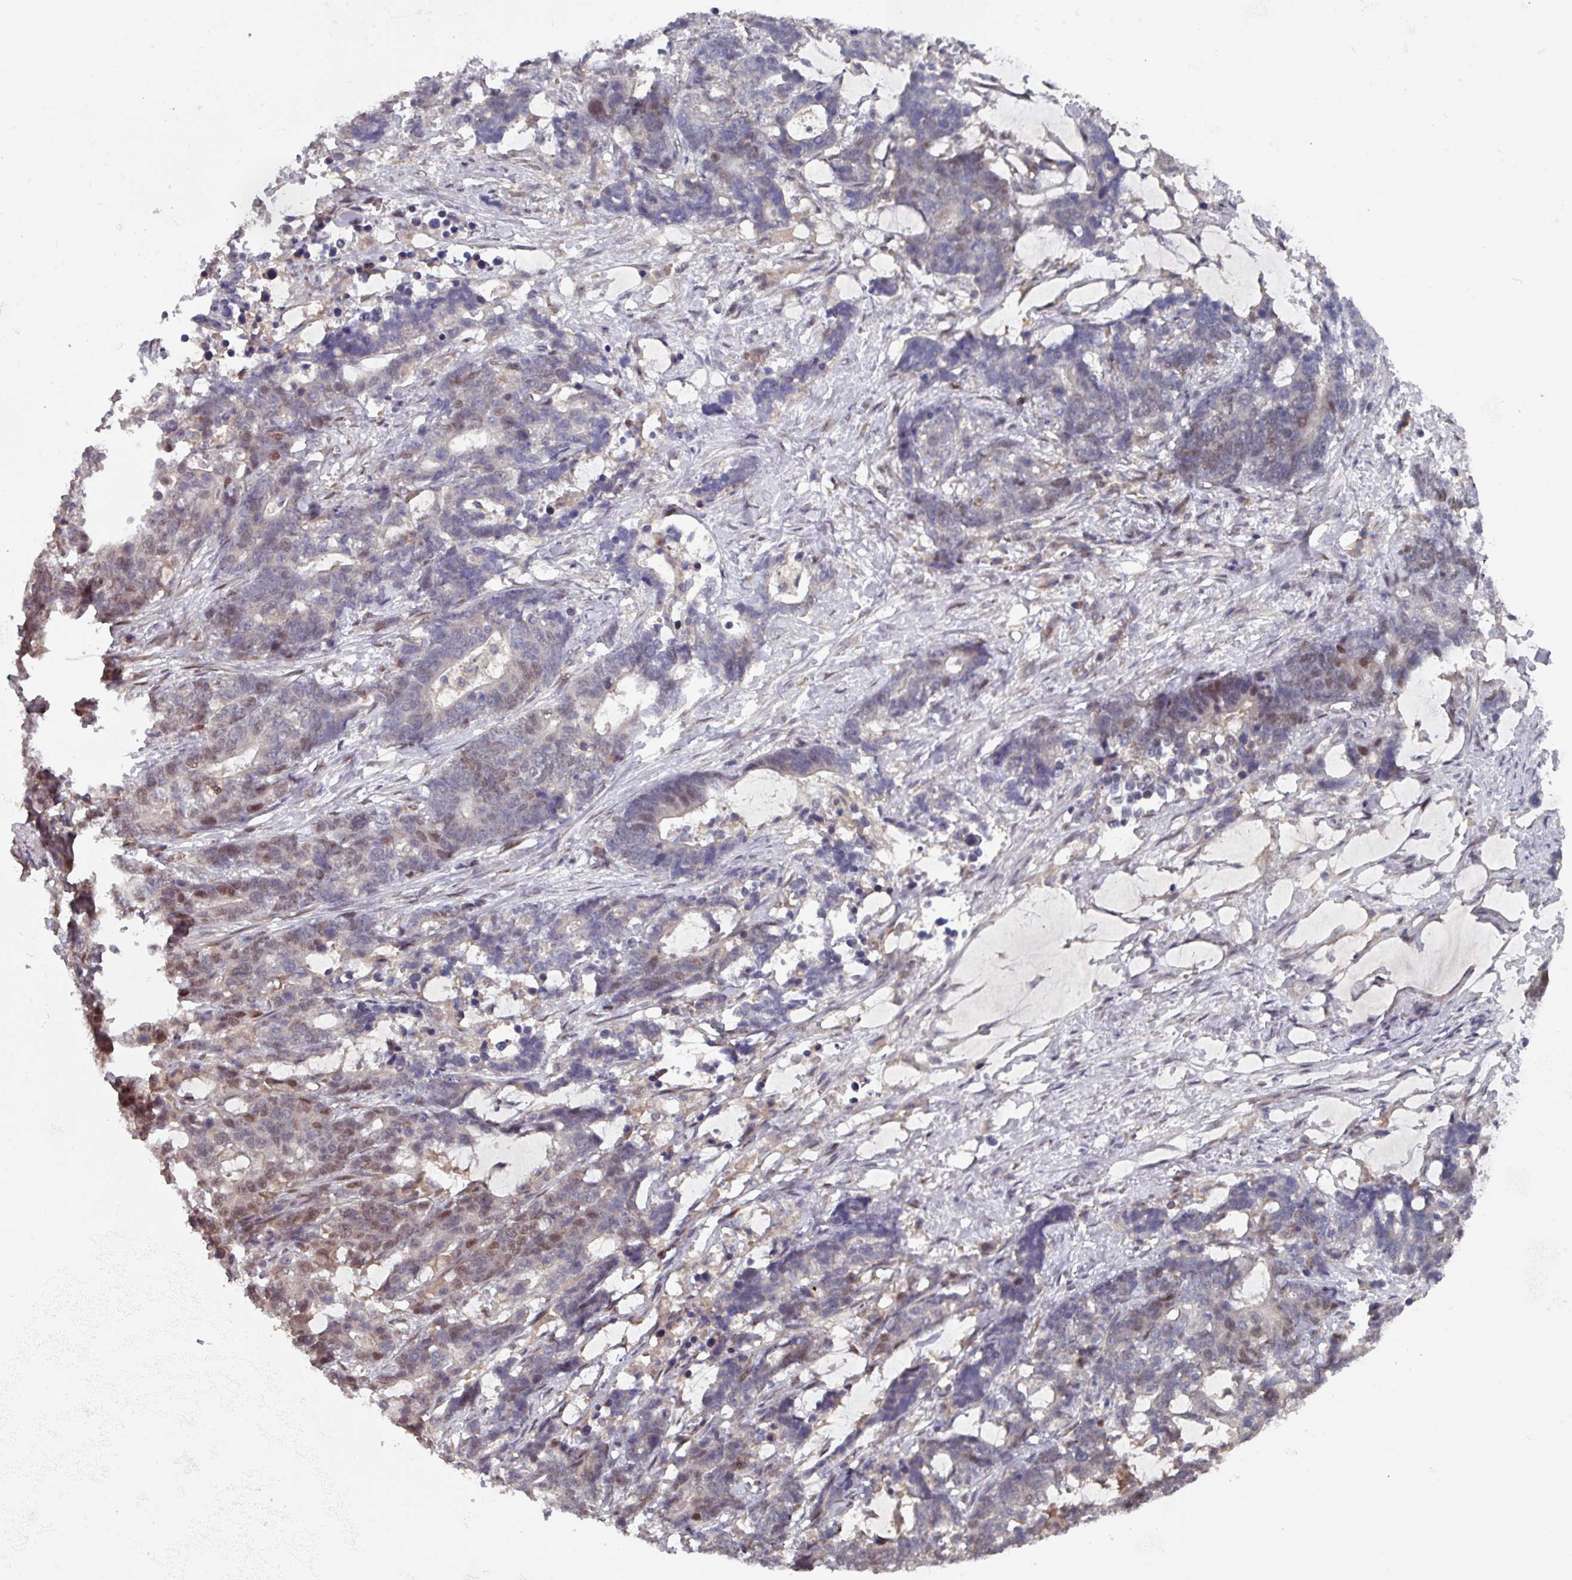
{"staining": {"intensity": "moderate", "quantity": "<25%", "location": "nuclear"}, "tissue": "stomach cancer", "cell_type": "Tumor cells", "image_type": "cancer", "snomed": [{"axis": "morphology", "description": "Normal tissue, NOS"}, {"axis": "morphology", "description": "Adenocarcinoma, NOS"}, {"axis": "topography", "description": "Stomach"}], "caption": "Brown immunohistochemical staining in stomach cancer shows moderate nuclear expression in approximately <25% of tumor cells.", "gene": "PRRX1", "patient": {"sex": "female", "age": 64}}